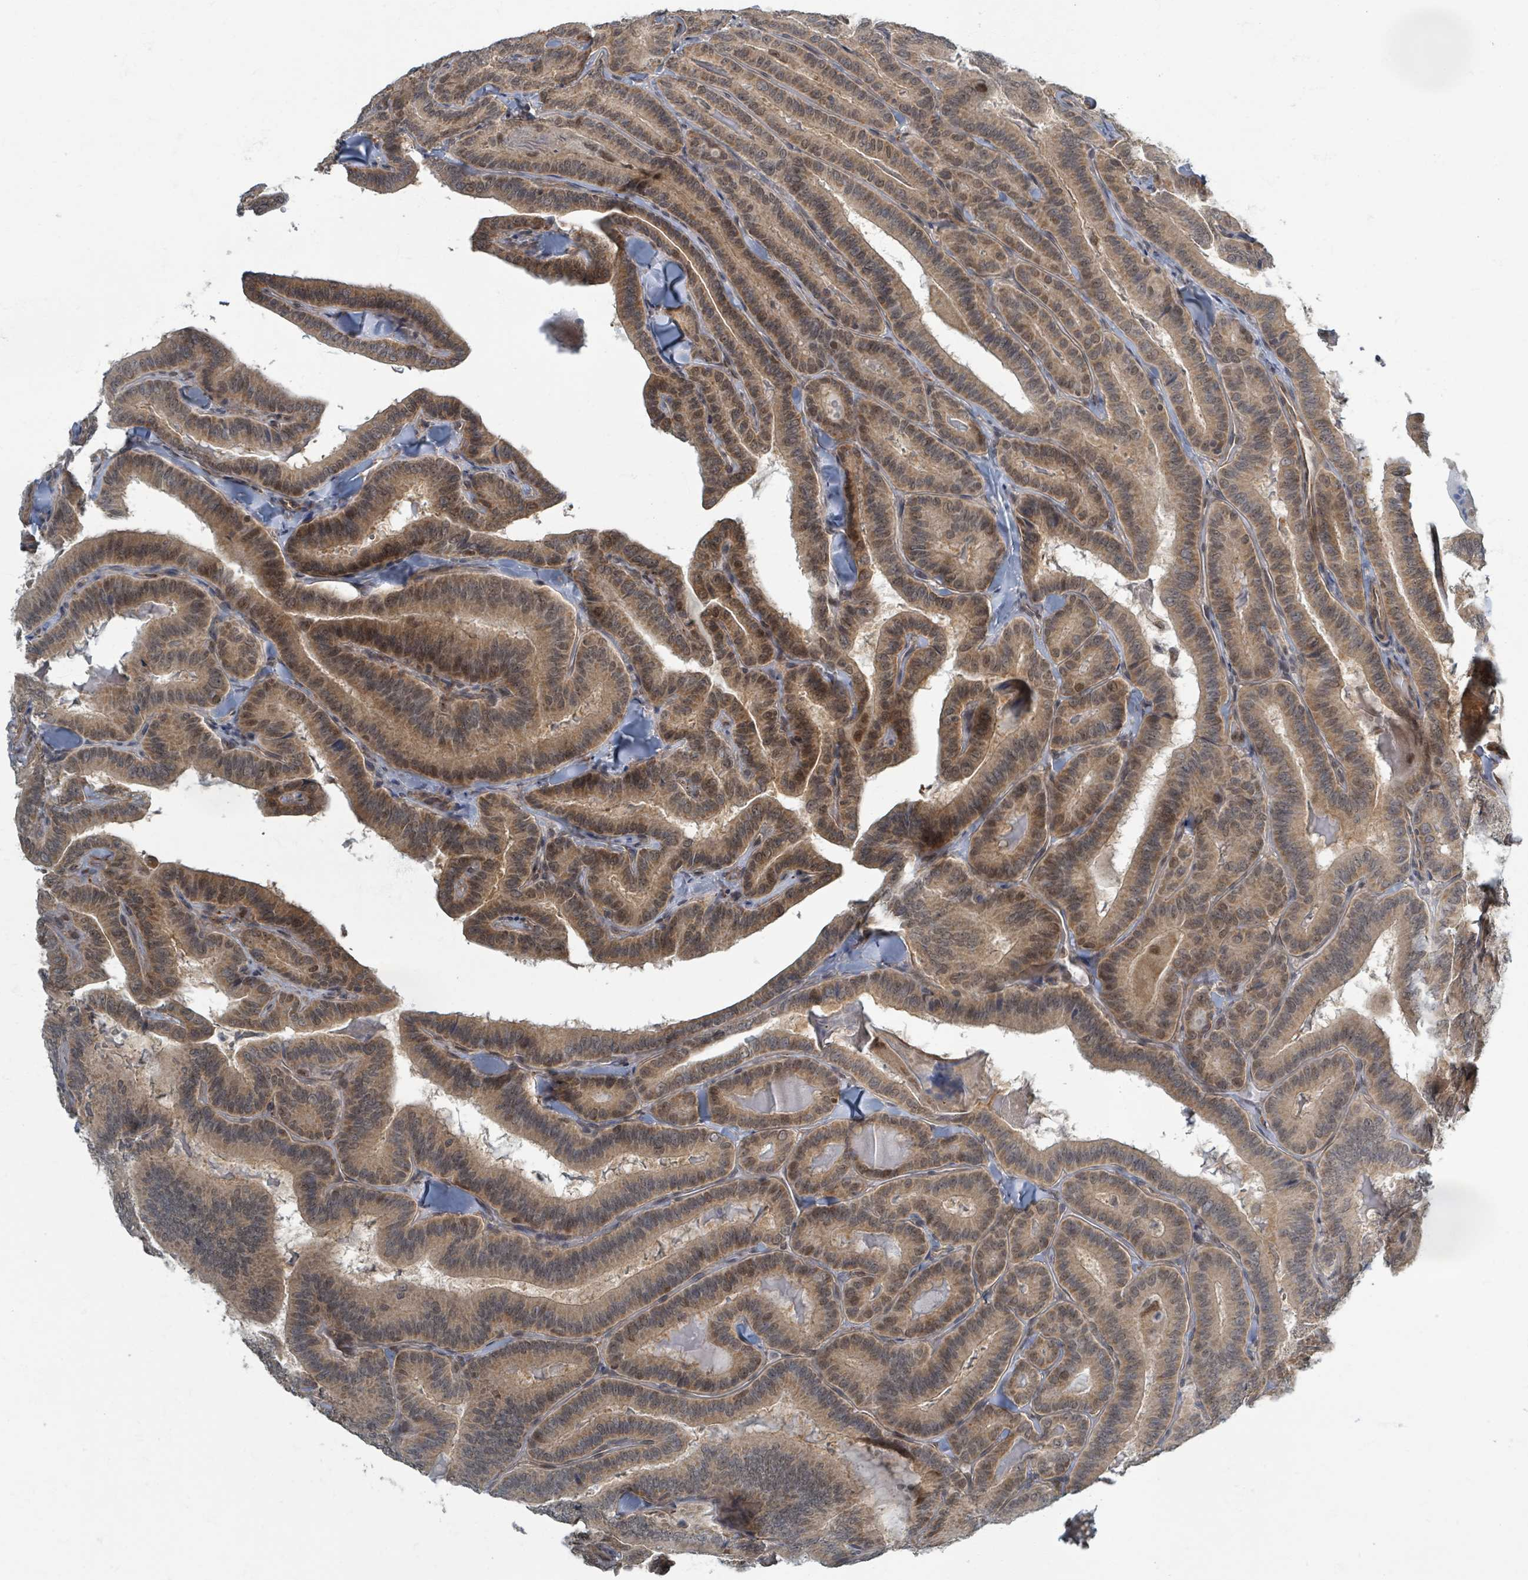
{"staining": {"intensity": "weak", "quantity": ">75%", "location": "cytoplasmic/membranous,nuclear"}, "tissue": "thyroid cancer", "cell_type": "Tumor cells", "image_type": "cancer", "snomed": [{"axis": "morphology", "description": "Papillary adenocarcinoma, NOS"}, {"axis": "topography", "description": "Thyroid gland"}], "caption": "Human papillary adenocarcinoma (thyroid) stained with a brown dye displays weak cytoplasmic/membranous and nuclear positive positivity in about >75% of tumor cells.", "gene": "INTS15", "patient": {"sex": "male", "age": 61}}